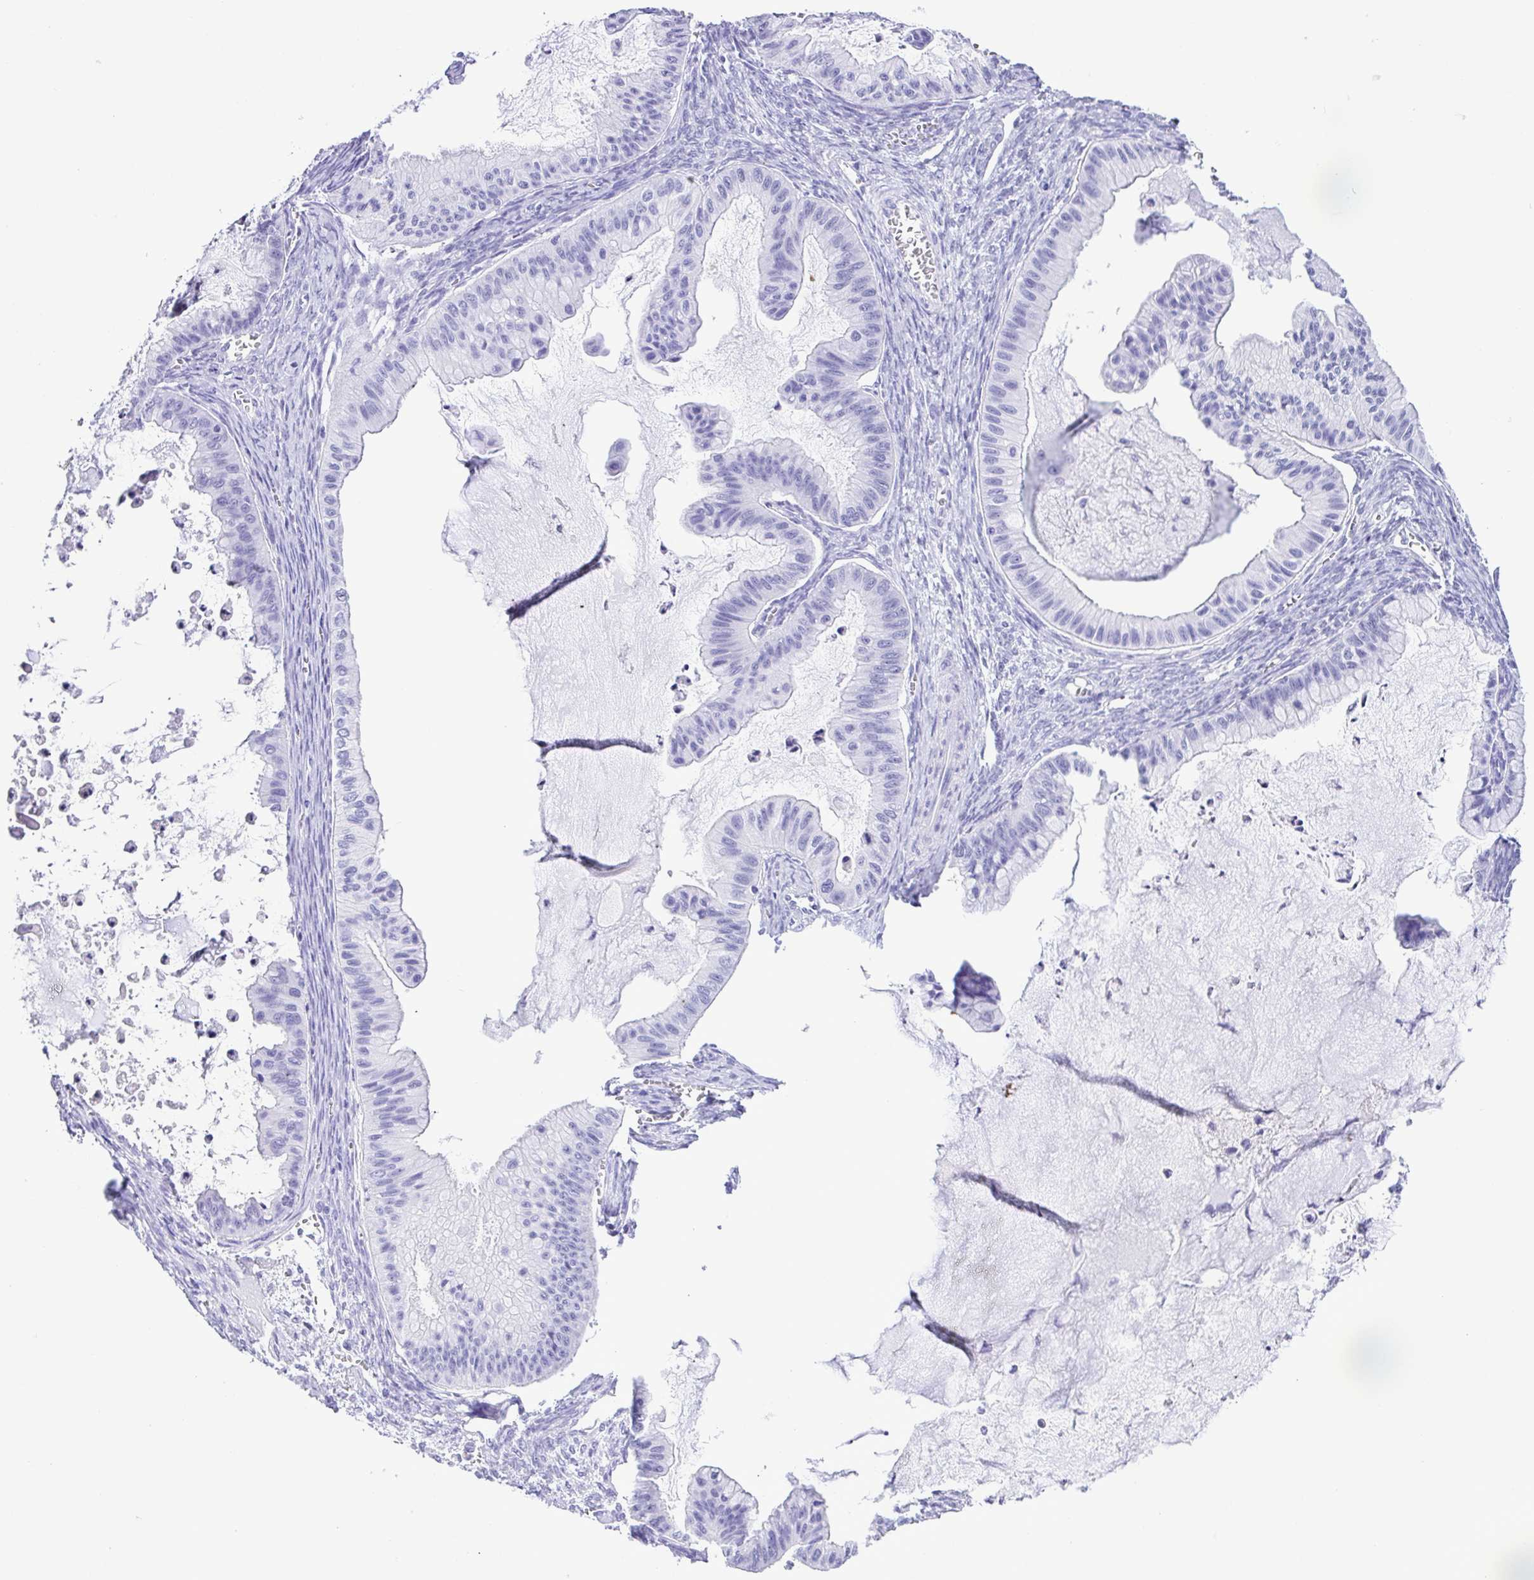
{"staining": {"intensity": "negative", "quantity": "none", "location": "none"}, "tissue": "ovarian cancer", "cell_type": "Tumor cells", "image_type": "cancer", "snomed": [{"axis": "morphology", "description": "Cystadenocarcinoma, mucinous, NOS"}, {"axis": "topography", "description": "Ovary"}], "caption": "This micrograph is of ovarian mucinous cystadenocarcinoma stained with immunohistochemistry to label a protein in brown with the nuclei are counter-stained blue. There is no expression in tumor cells. Nuclei are stained in blue.", "gene": "SYT1", "patient": {"sex": "female", "age": 72}}